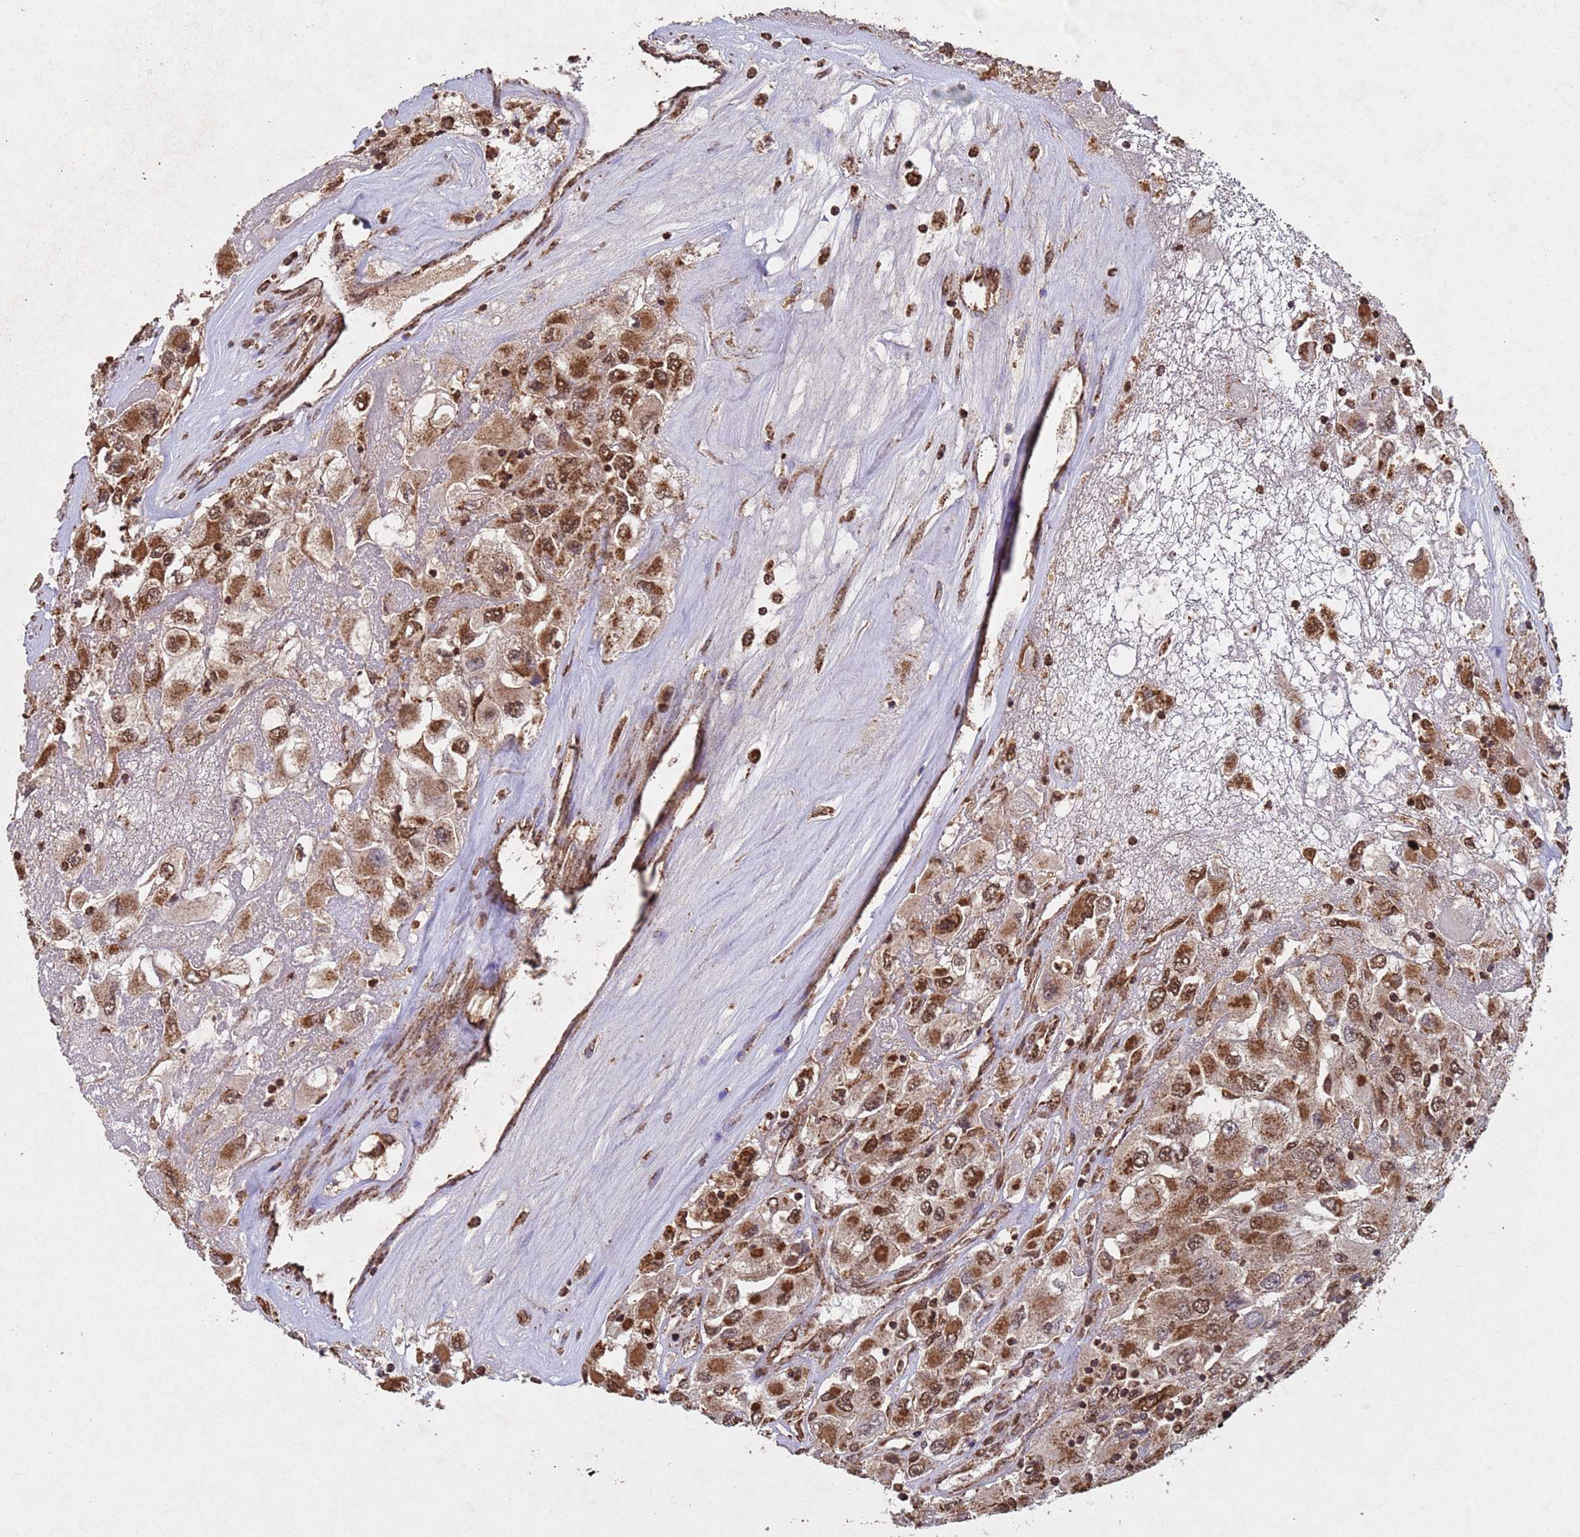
{"staining": {"intensity": "moderate", "quantity": ">75%", "location": "cytoplasmic/membranous,nuclear"}, "tissue": "renal cancer", "cell_type": "Tumor cells", "image_type": "cancer", "snomed": [{"axis": "morphology", "description": "Adenocarcinoma, NOS"}, {"axis": "topography", "description": "Kidney"}], "caption": "Approximately >75% of tumor cells in renal cancer show moderate cytoplasmic/membranous and nuclear protein positivity as visualized by brown immunohistochemical staining.", "gene": "HDAC10", "patient": {"sex": "female", "age": 52}}